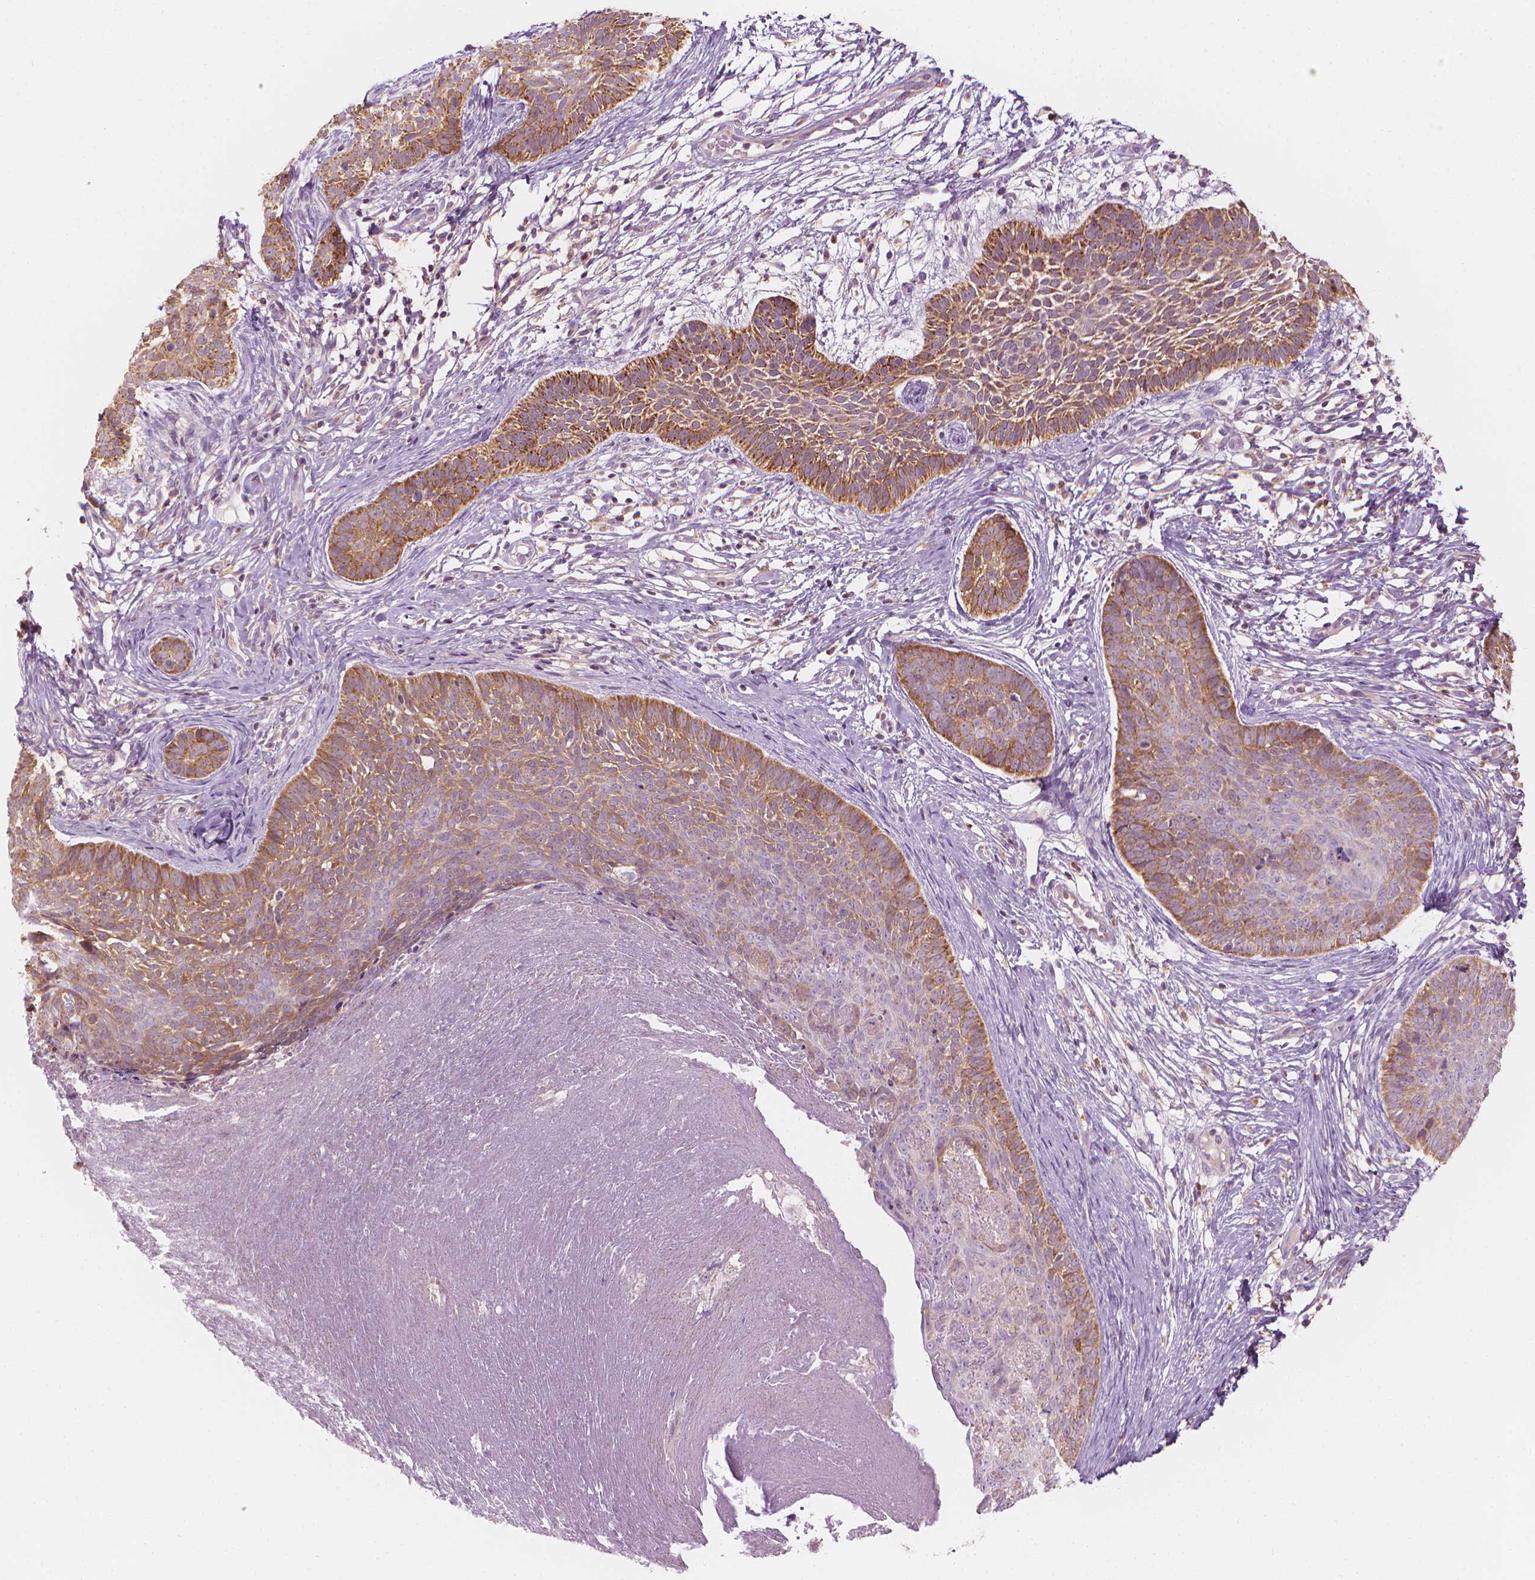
{"staining": {"intensity": "moderate", "quantity": "25%-75%", "location": "cytoplasmic/membranous"}, "tissue": "skin cancer", "cell_type": "Tumor cells", "image_type": "cancer", "snomed": [{"axis": "morphology", "description": "Basal cell carcinoma"}, {"axis": "topography", "description": "Skin"}], "caption": "Skin cancer stained with IHC demonstrates moderate cytoplasmic/membranous positivity in approximately 25%-75% of tumor cells. The staining is performed using DAB brown chromogen to label protein expression. The nuclei are counter-stained blue using hematoxylin.", "gene": "SHMT1", "patient": {"sex": "male", "age": 85}}